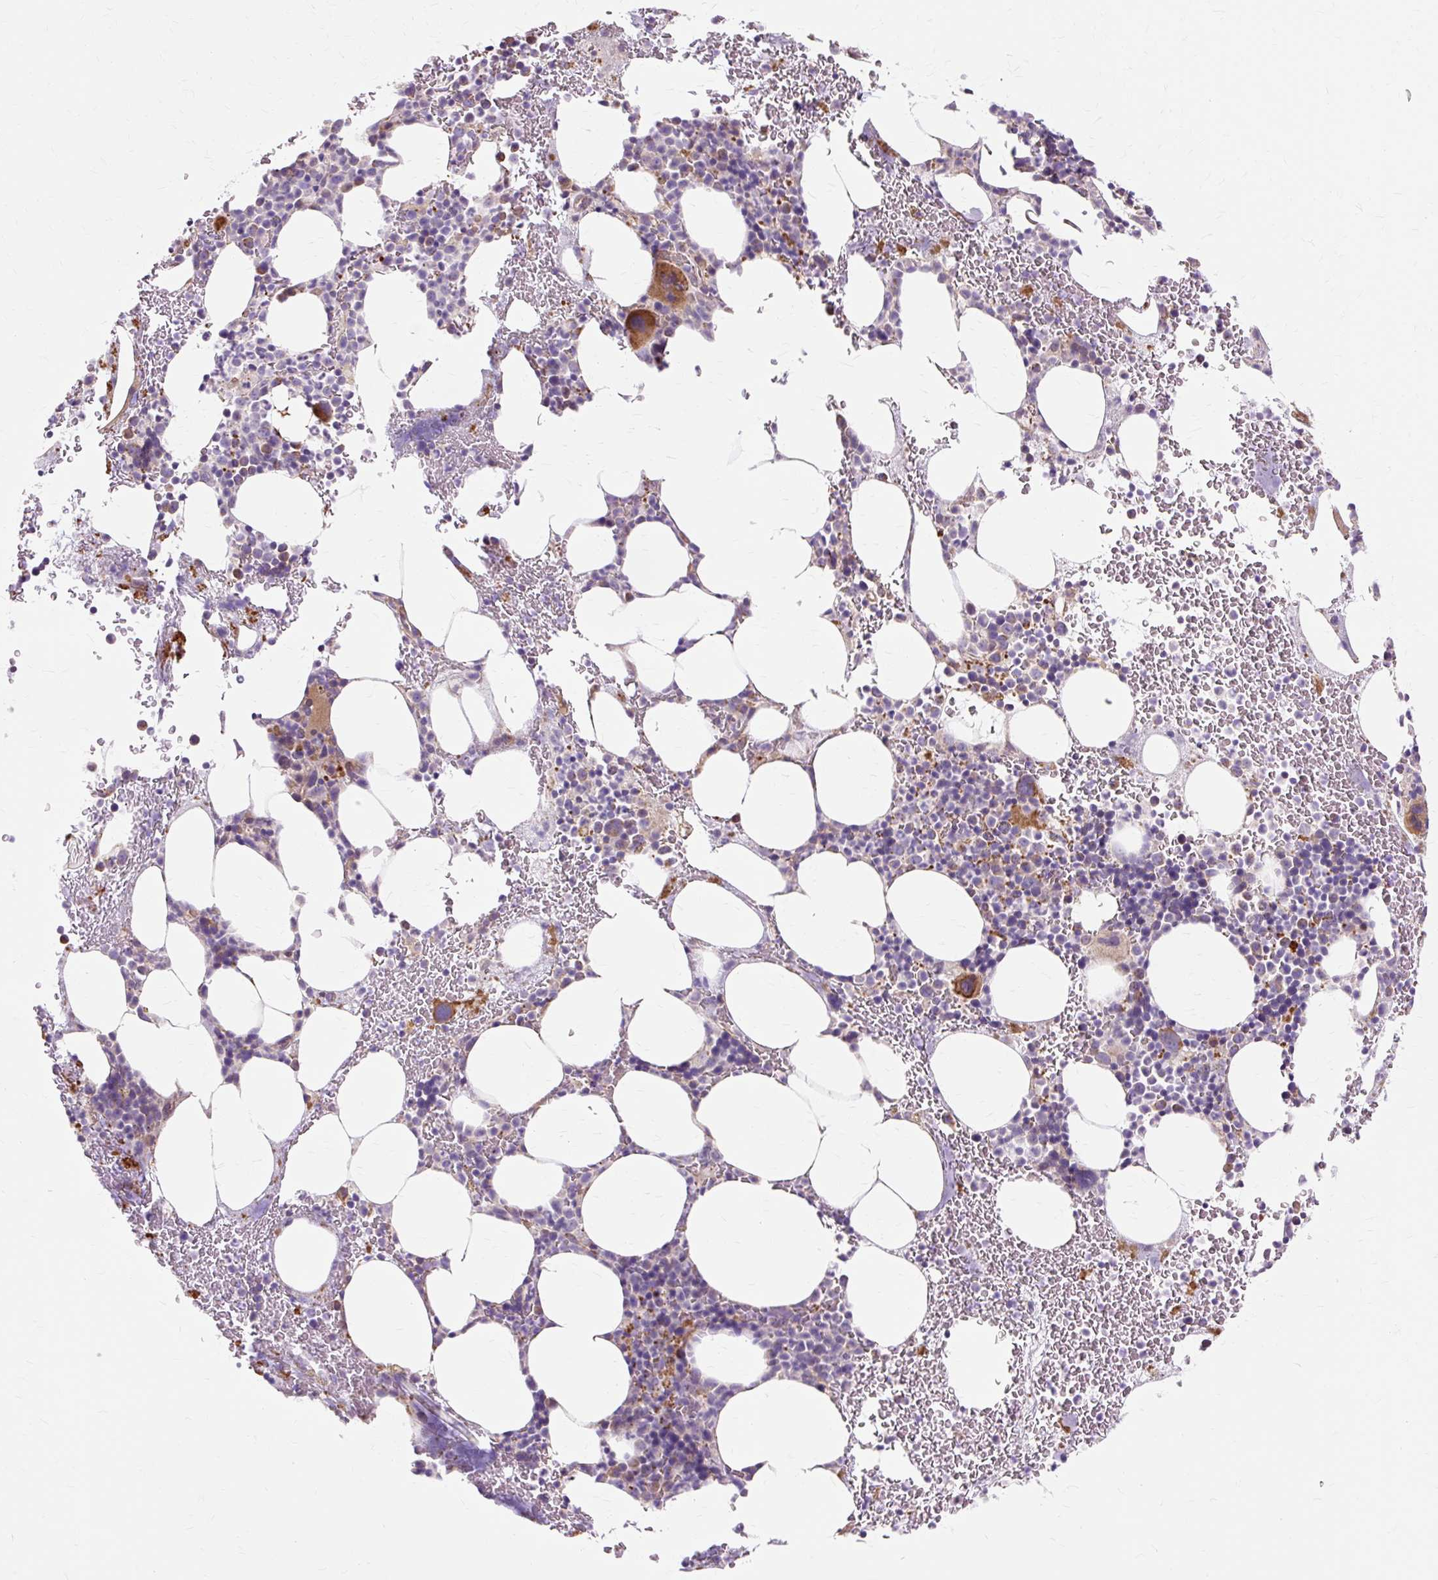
{"staining": {"intensity": "moderate", "quantity": "25%-75%", "location": "cytoplasmic/membranous"}, "tissue": "bone marrow", "cell_type": "Hematopoietic cells", "image_type": "normal", "snomed": [{"axis": "morphology", "description": "Normal tissue, NOS"}, {"axis": "topography", "description": "Bone marrow"}], "caption": "IHC (DAB (3,3'-diaminobenzidine)) staining of benign bone marrow shows moderate cytoplasmic/membranous protein expression in about 25%-75% of hematopoietic cells.", "gene": "PDZD2", "patient": {"sex": "male", "age": 62}}